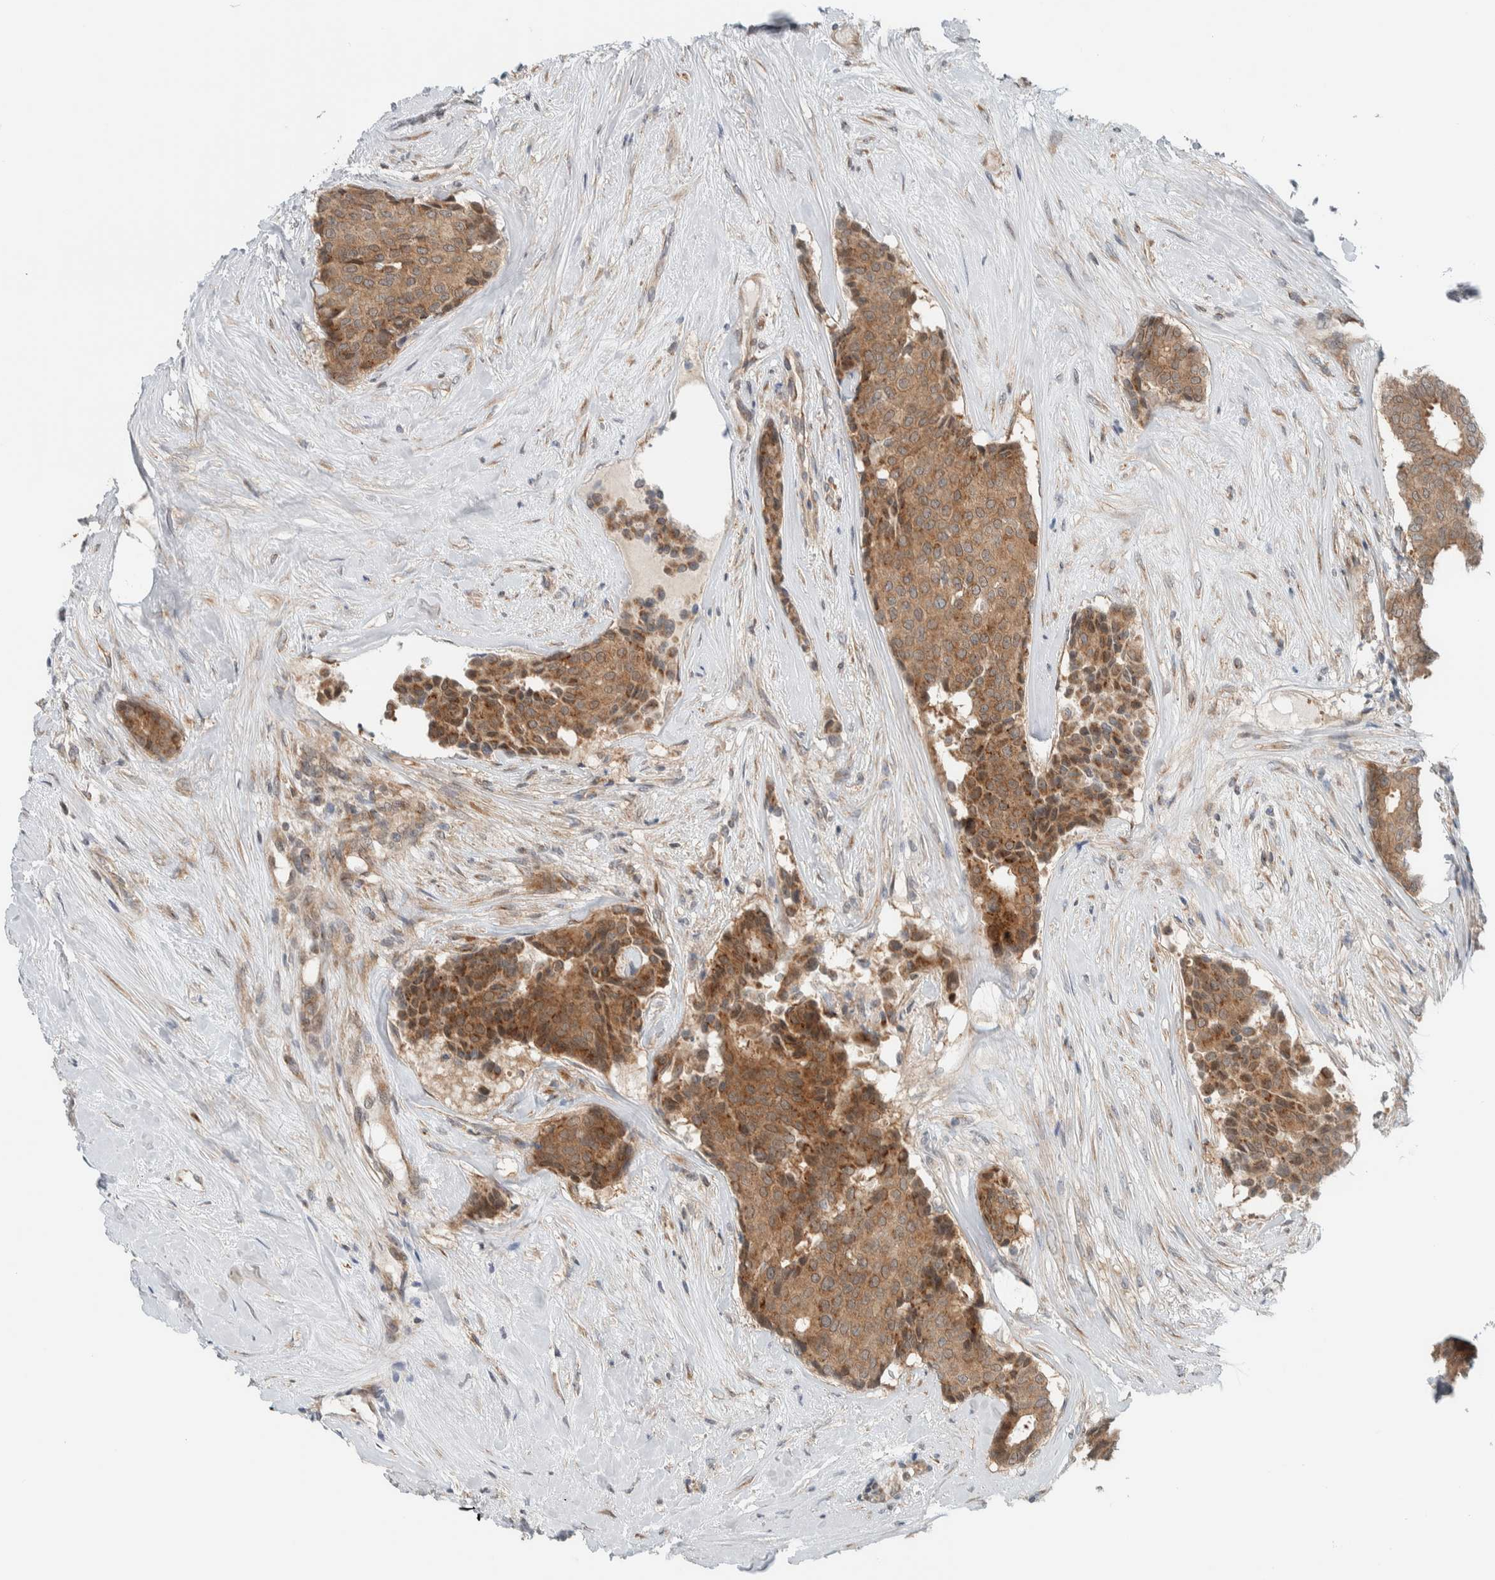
{"staining": {"intensity": "moderate", "quantity": ">75%", "location": "cytoplasmic/membranous"}, "tissue": "breast cancer", "cell_type": "Tumor cells", "image_type": "cancer", "snomed": [{"axis": "morphology", "description": "Duct carcinoma"}, {"axis": "topography", "description": "Breast"}], "caption": "Human breast cancer (infiltrating ductal carcinoma) stained with a brown dye shows moderate cytoplasmic/membranous positive expression in approximately >75% of tumor cells.", "gene": "RERE", "patient": {"sex": "female", "age": 75}}